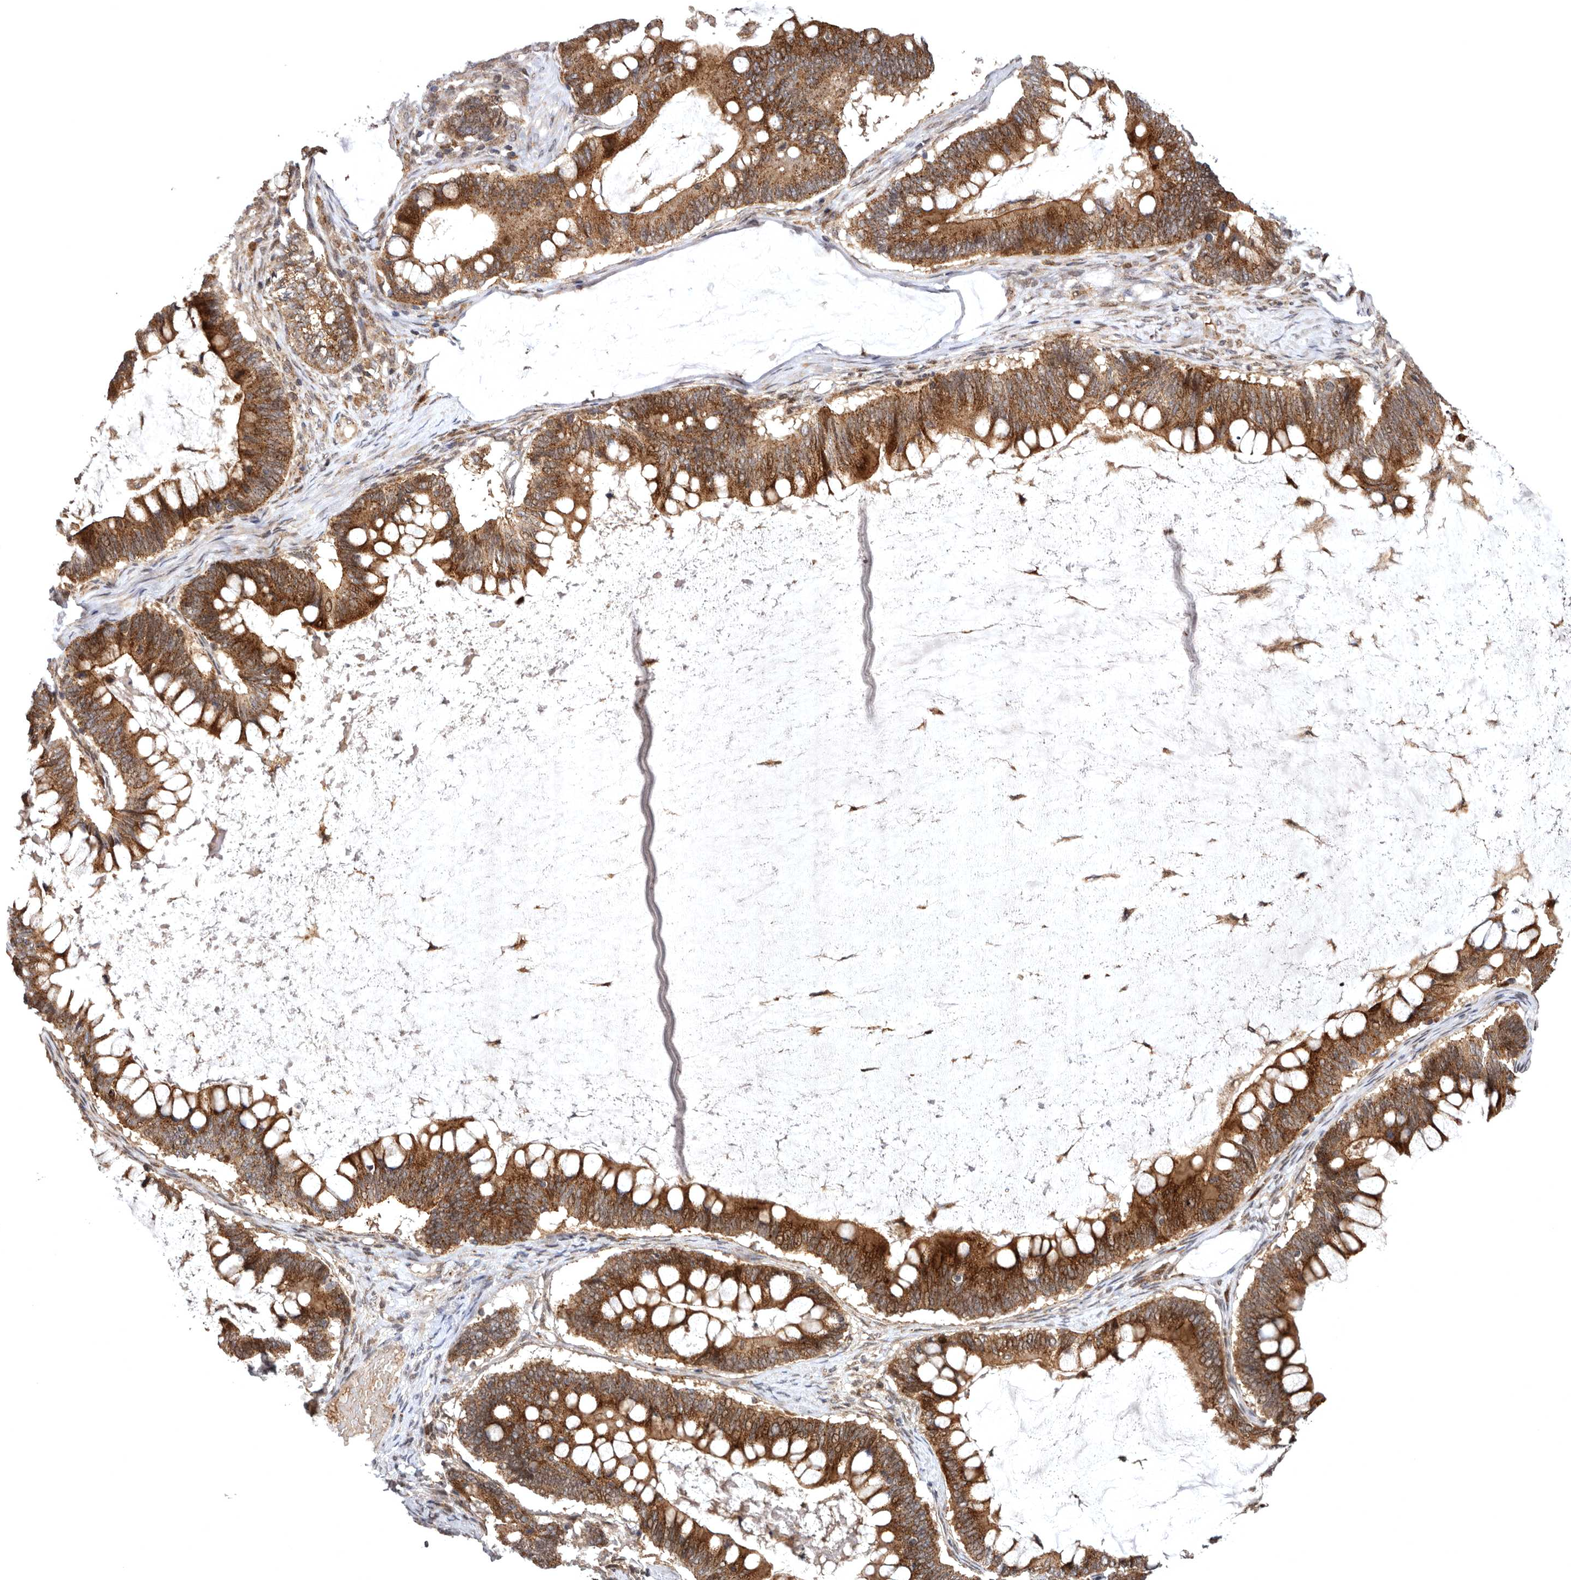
{"staining": {"intensity": "strong", "quantity": ">75%", "location": "cytoplasmic/membranous"}, "tissue": "ovarian cancer", "cell_type": "Tumor cells", "image_type": "cancer", "snomed": [{"axis": "morphology", "description": "Cystadenocarcinoma, mucinous, NOS"}, {"axis": "topography", "description": "Ovary"}], "caption": "Strong cytoplasmic/membranous protein expression is present in approximately >75% of tumor cells in ovarian cancer (mucinous cystadenocarcinoma).", "gene": "FGFR4", "patient": {"sex": "female", "age": 61}}